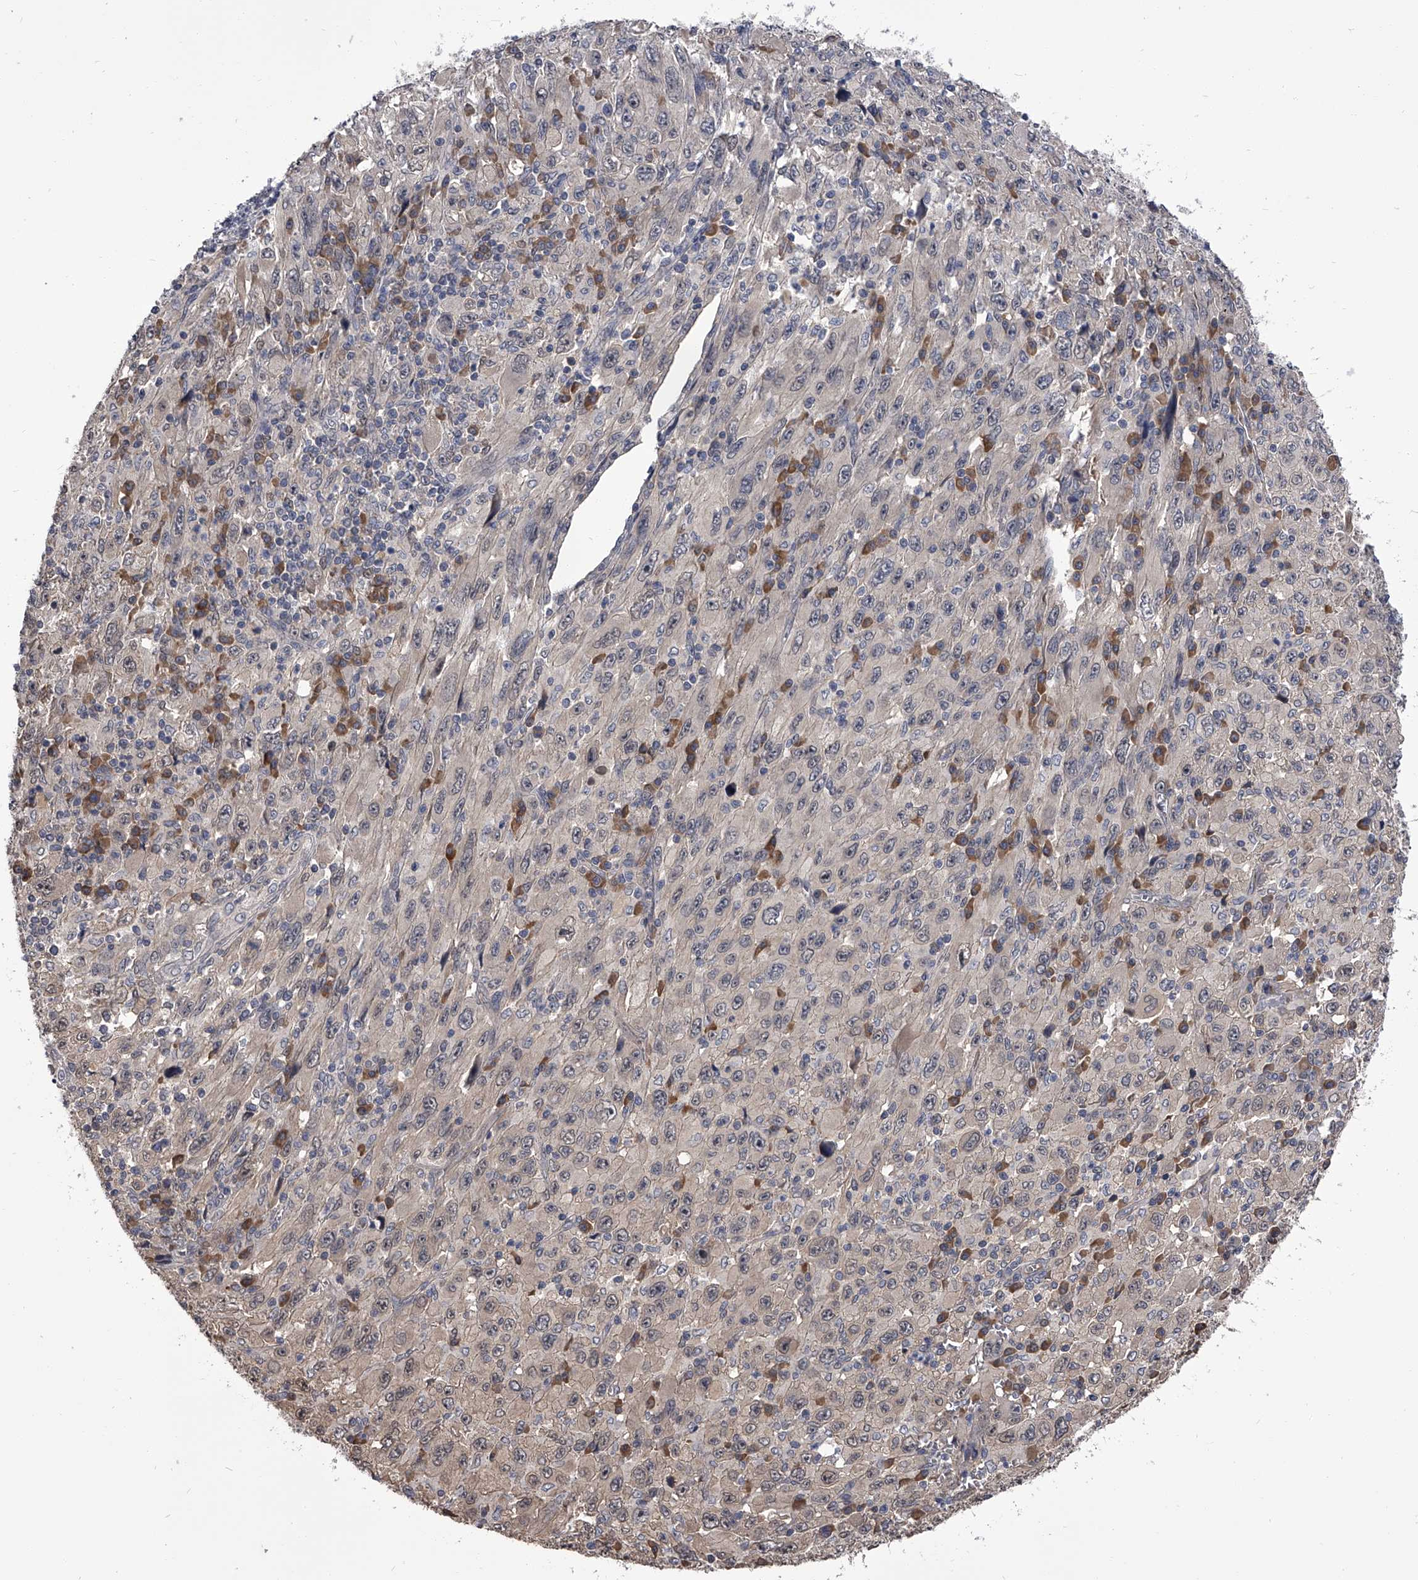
{"staining": {"intensity": "negative", "quantity": "none", "location": "none"}, "tissue": "melanoma", "cell_type": "Tumor cells", "image_type": "cancer", "snomed": [{"axis": "morphology", "description": "Malignant melanoma, Metastatic site"}, {"axis": "topography", "description": "Skin"}], "caption": "The image demonstrates no significant staining in tumor cells of melanoma.", "gene": "SLC18B1", "patient": {"sex": "female", "age": 56}}